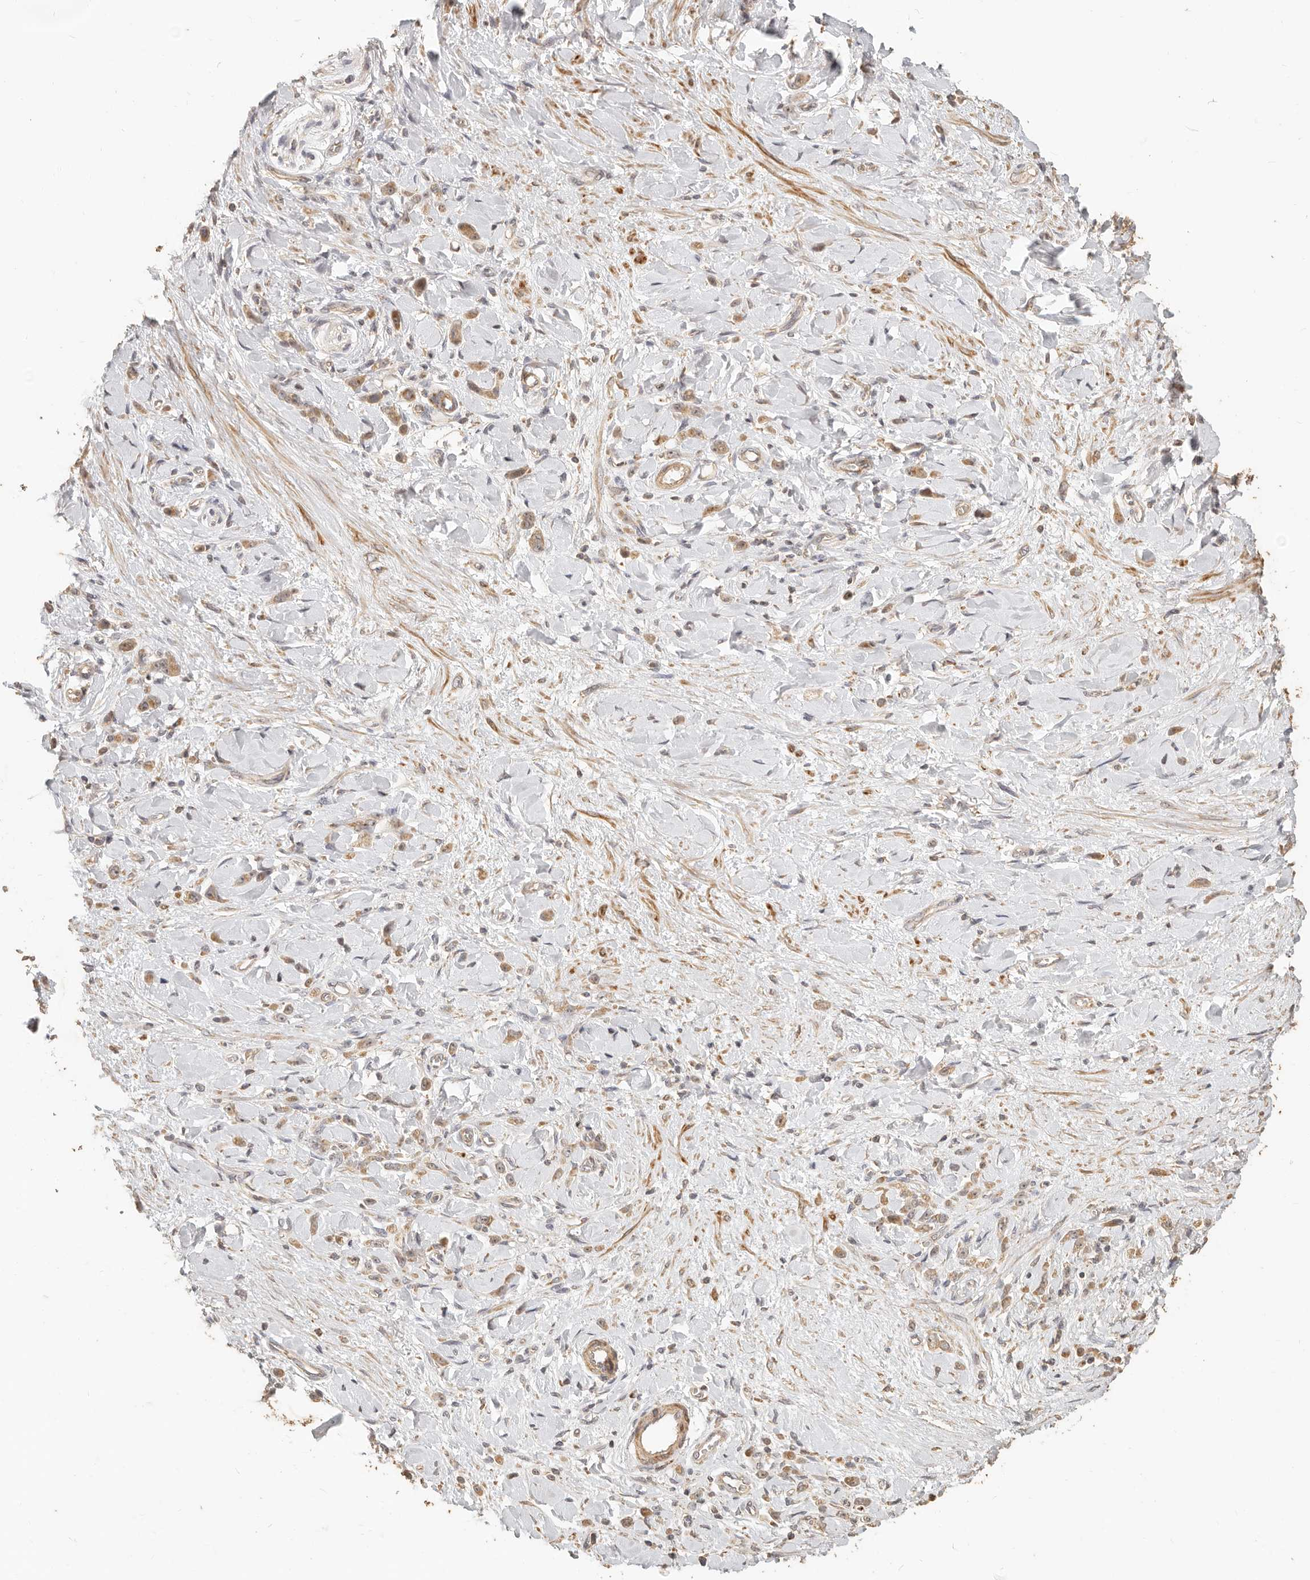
{"staining": {"intensity": "weak", "quantity": "25%-75%", "location": "cytoplasmic/membranous"}, "tissue": "stomach cancer", "cell_type": "Tumor cells", "image_type": "cancer", "snomed": [{"axis": "morphology", "description": "Normal tissue, NOS"}, {"axis": "morphology", "description": "Adenocarcinoma, NOS"}, {"axis": "topography", "description": "Stomach"}], "caption": "Brown immunohistochemical staining in human stomach cancer (adenocarcinoma) exhibits weak cytoplasmic/membranous expression in approximately 25%-75% of tumor cells. The protein of interest is shown in brown color, while the nuclei are stained blue.", "gene": "PTPN22", "patient": {"sex": "male", "age": 82}}